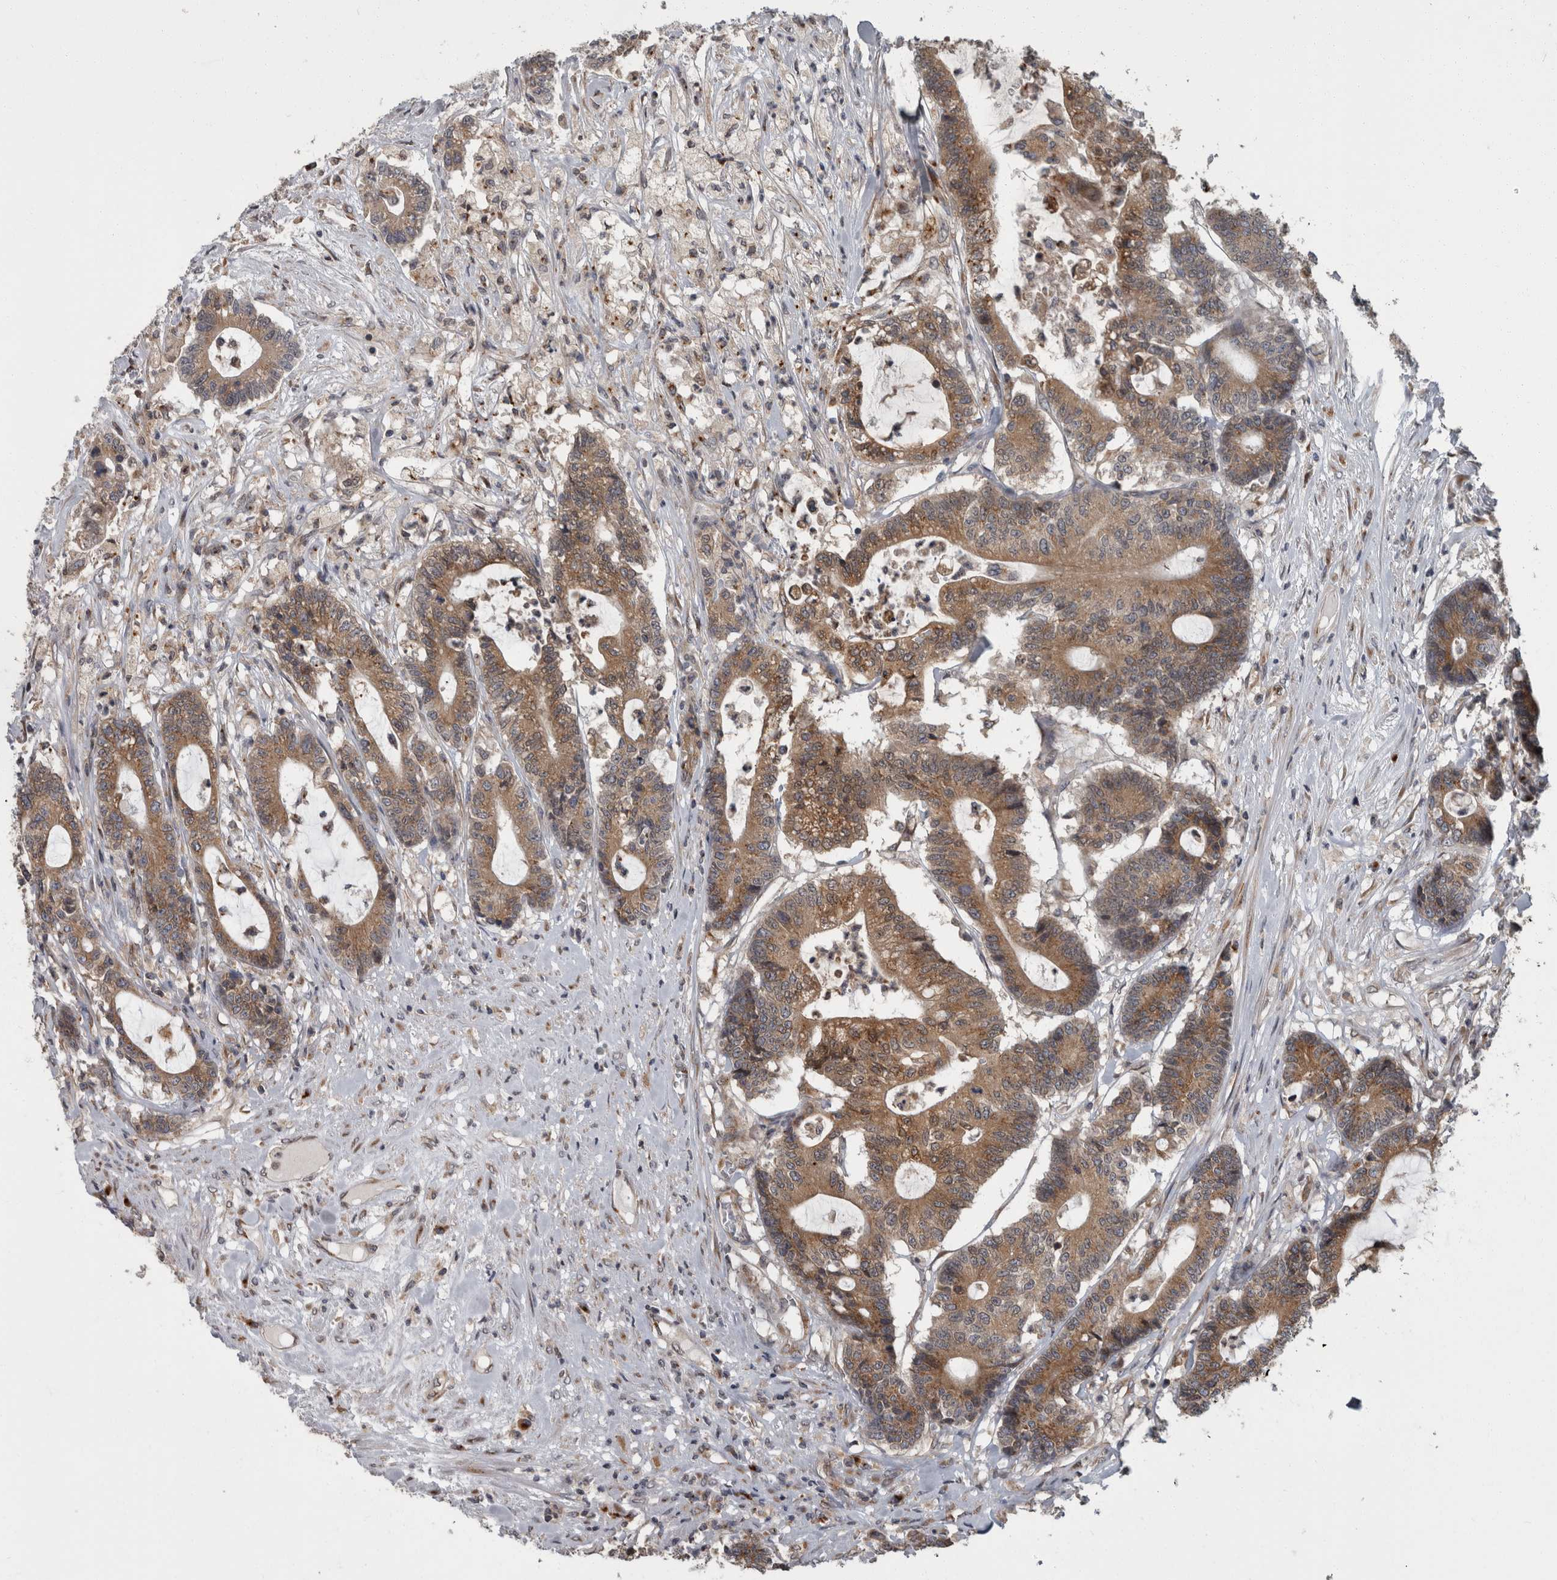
{"staining": {"intensity": "moderate", "quantity": ">75%", "location": "cytoplasmic/membranous"}, "tissue": "colorectal cancer", "cell_type": "Tumor cells", "image_type": "cancer", "snomed": [{"axis": "morphology", "description": "Adenocarcinoma, NOS"}, {"axis": "topography", "description": "Colon"}], "caption": "Immunohistochemistry photomicrograph of colorectal cancer (adenocarcinoma) stained for a protein (brown), which displays medium levels of moderate cytoplasmic/membranous expression in approximately >75% of tumor cells.", "gene": "LMAN2L", "patient": {"sex": "female", "age": 84}}